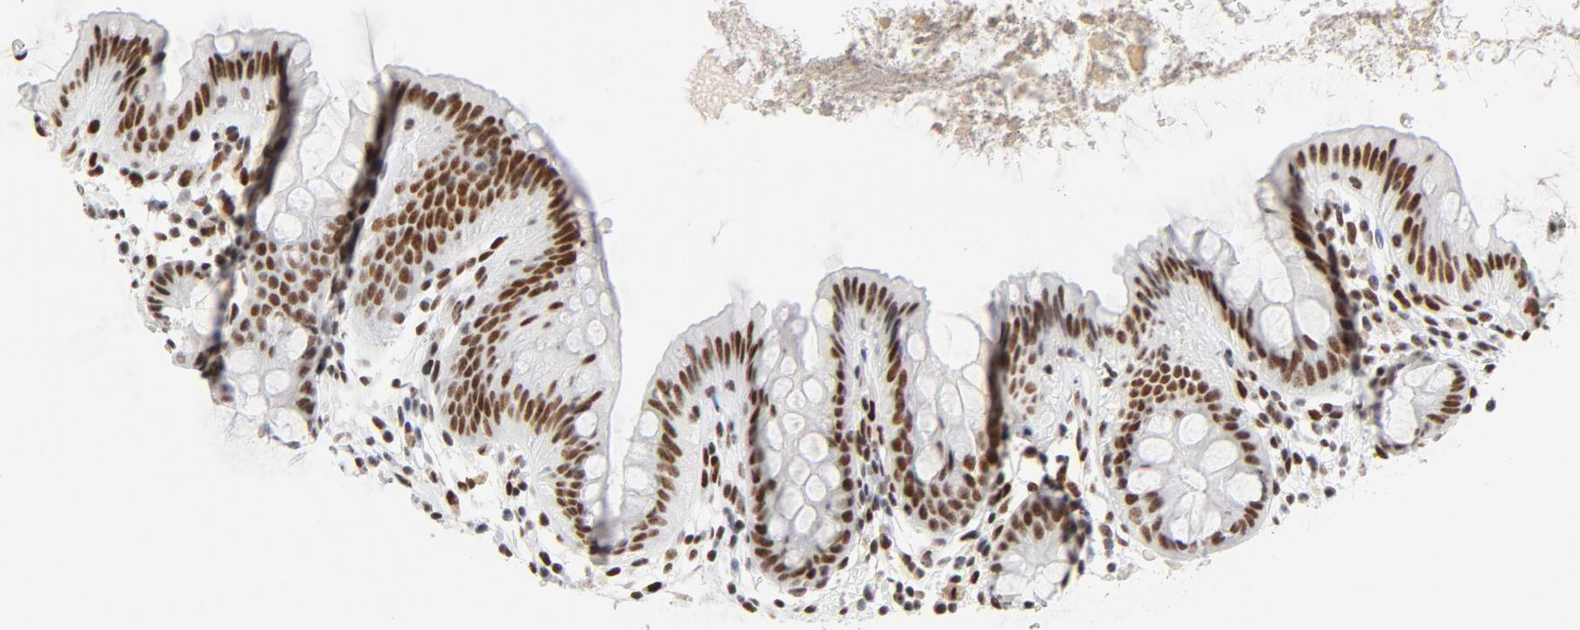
{"staining": {"intensity": "moderate", "quantity": ">75%", "location": "nuclear"}, "tissue": "colon", "cell_type": "Endothelial cells", "image_type": "normal", "snomed": [{"axis": "morphology", "description": "Normal tissue, NOS"}, {"axis": "topography", "description": "Smooth muscle"}, {"axis": "topography", "description": "Colon"}], "caption": "A micrograph of colon stained for a protein reveals moderate nuclear brown staining in endothelial cells.", "gene": "GTF2H1", "patient": {"sex": "male", "age": 67}}